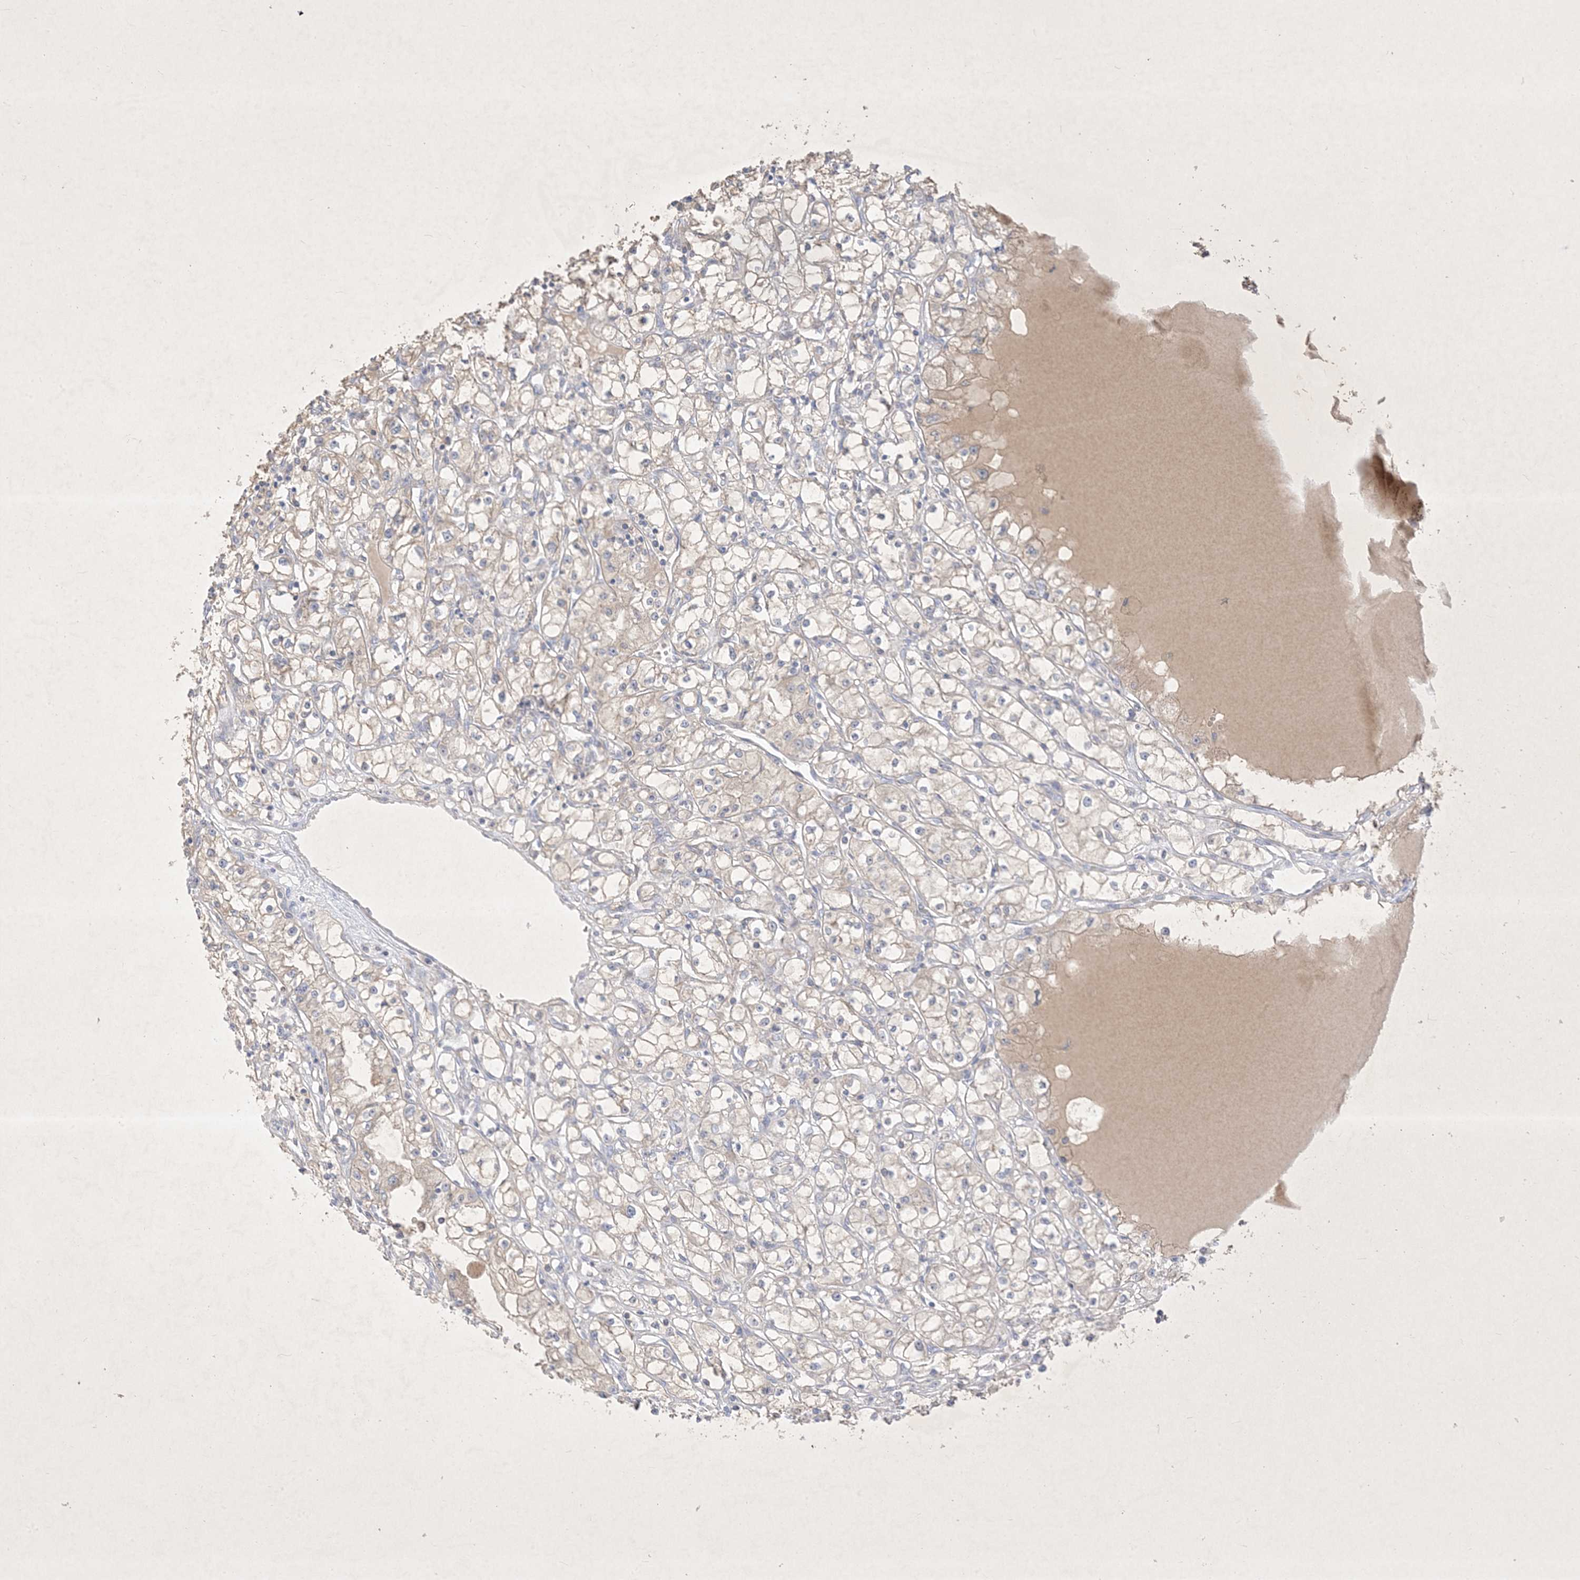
{"staining": {"intensity": "weak", "quantity": "25%-75%", "location": "cytoplasmic/membranous"}, "tissue": "renal cancer", "cell_type": "Tumor cells", "image_type": "cancer", "snomed": [{"axis": "morphology", "description": "Adenocarcinoma, NOS"}, {"axis": "topography", "description": "Kidney"}], "caption": "The histopathology image shows staining of renal cancer (adenocarcinoma), revealing weak cytoplasmic/membranous protein expression (brown color) within tumor cells.", "gene": "PLEKHA3", "patient": {"sex": "male", "age": 56}}